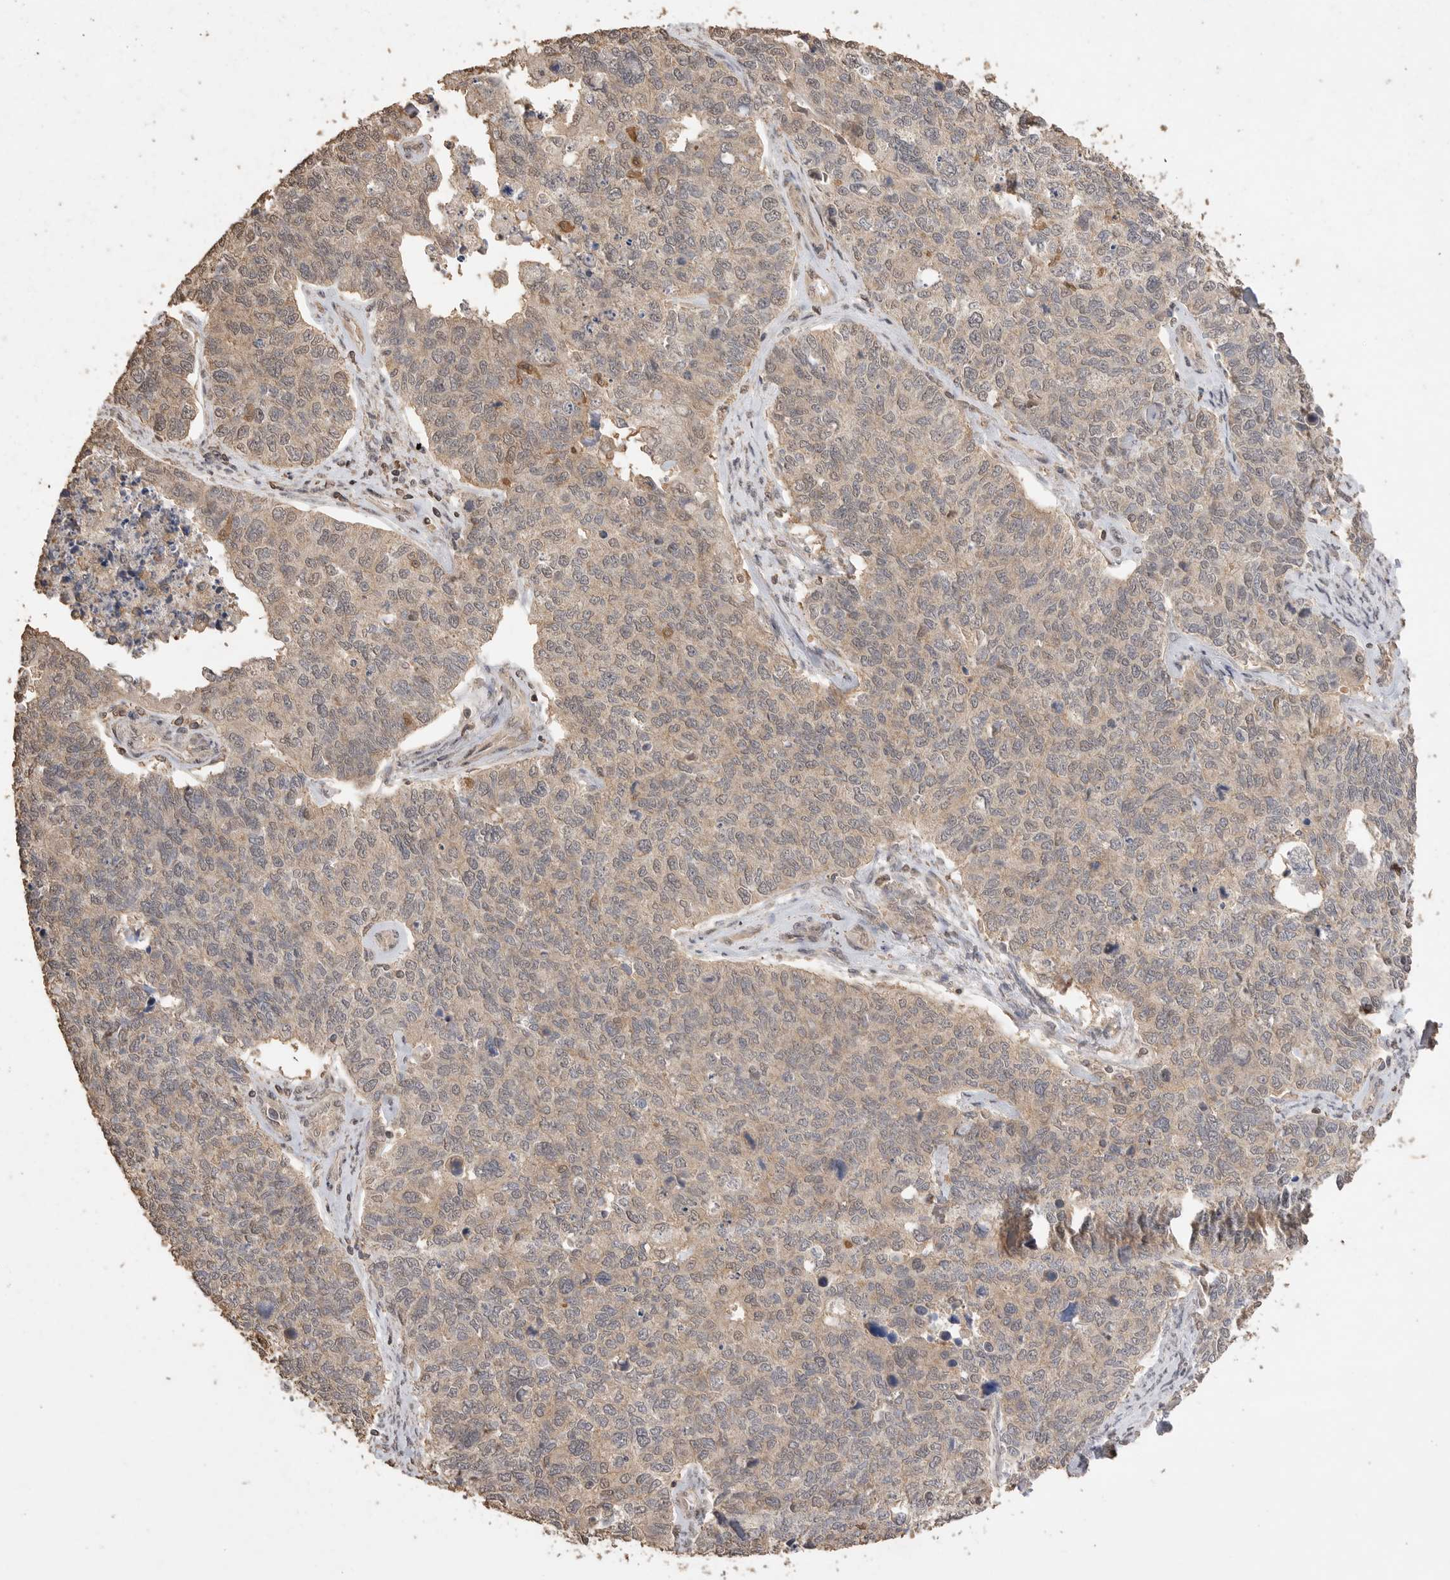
{"staining": {"intensity": "weak", "quantity": "<25%", "location": "cytoplasmic/membranous,nuclear"}, "tissue": "cervical cancer", "cell_type": "Tumor cells", "image_type": "cancer", "snomed": [{"axis": "morphology", "description": "Squamous cell carcinoma, NOS"}, {"axis": "topography", "description": "Cervix"}], "caption": "Tumor cells show no significant staining in cervical cancer. Nuclei are stained in blue.", "gene": "MAP2K1", "patient": {"sex": "female", "age": 63}}